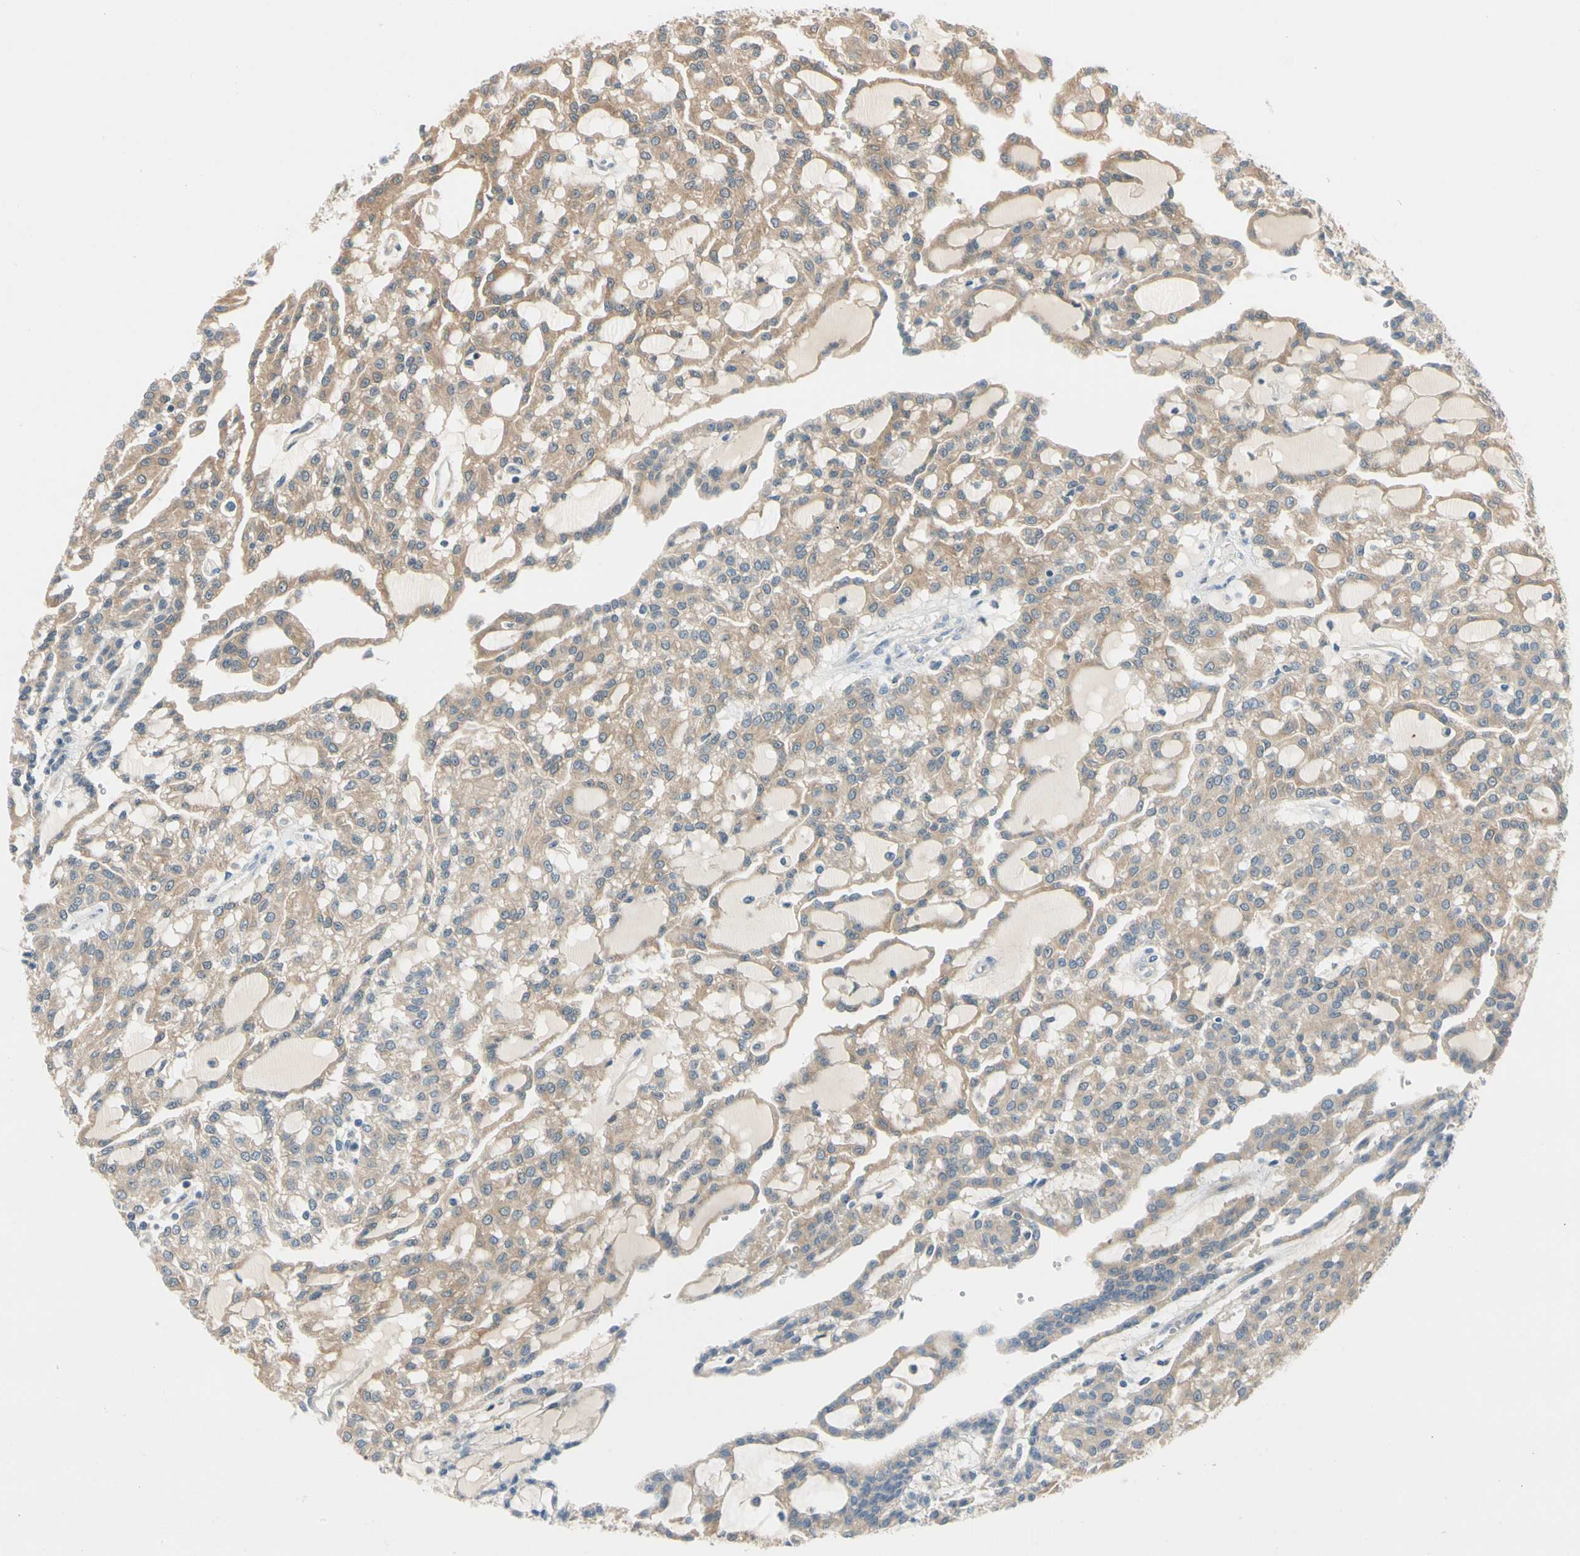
{"staining": {"intensity": "moderate", "quantity": ">75%", "location": "cytoplasmic/membranous"}, "tissue": "renal cancer", "cell_type": "Tumor cells", "image_type": "cancer", "snomed": [{"axis": "morphology", "description": "Adenocarcinoma, NOS"}, {"axis": "topography", "description": "Kidney"}], "caption": "Protein staining shows moderate cytoplasmic/membranous staining in approximately >75% of tumor cells in renal cancer. (Stains: DAB in brown, nuclei in blue, Microscopy: brightfield microscopy at high magnification).", "gene": "WIPI1", "patient": {"sex": "male", "age": 63}}